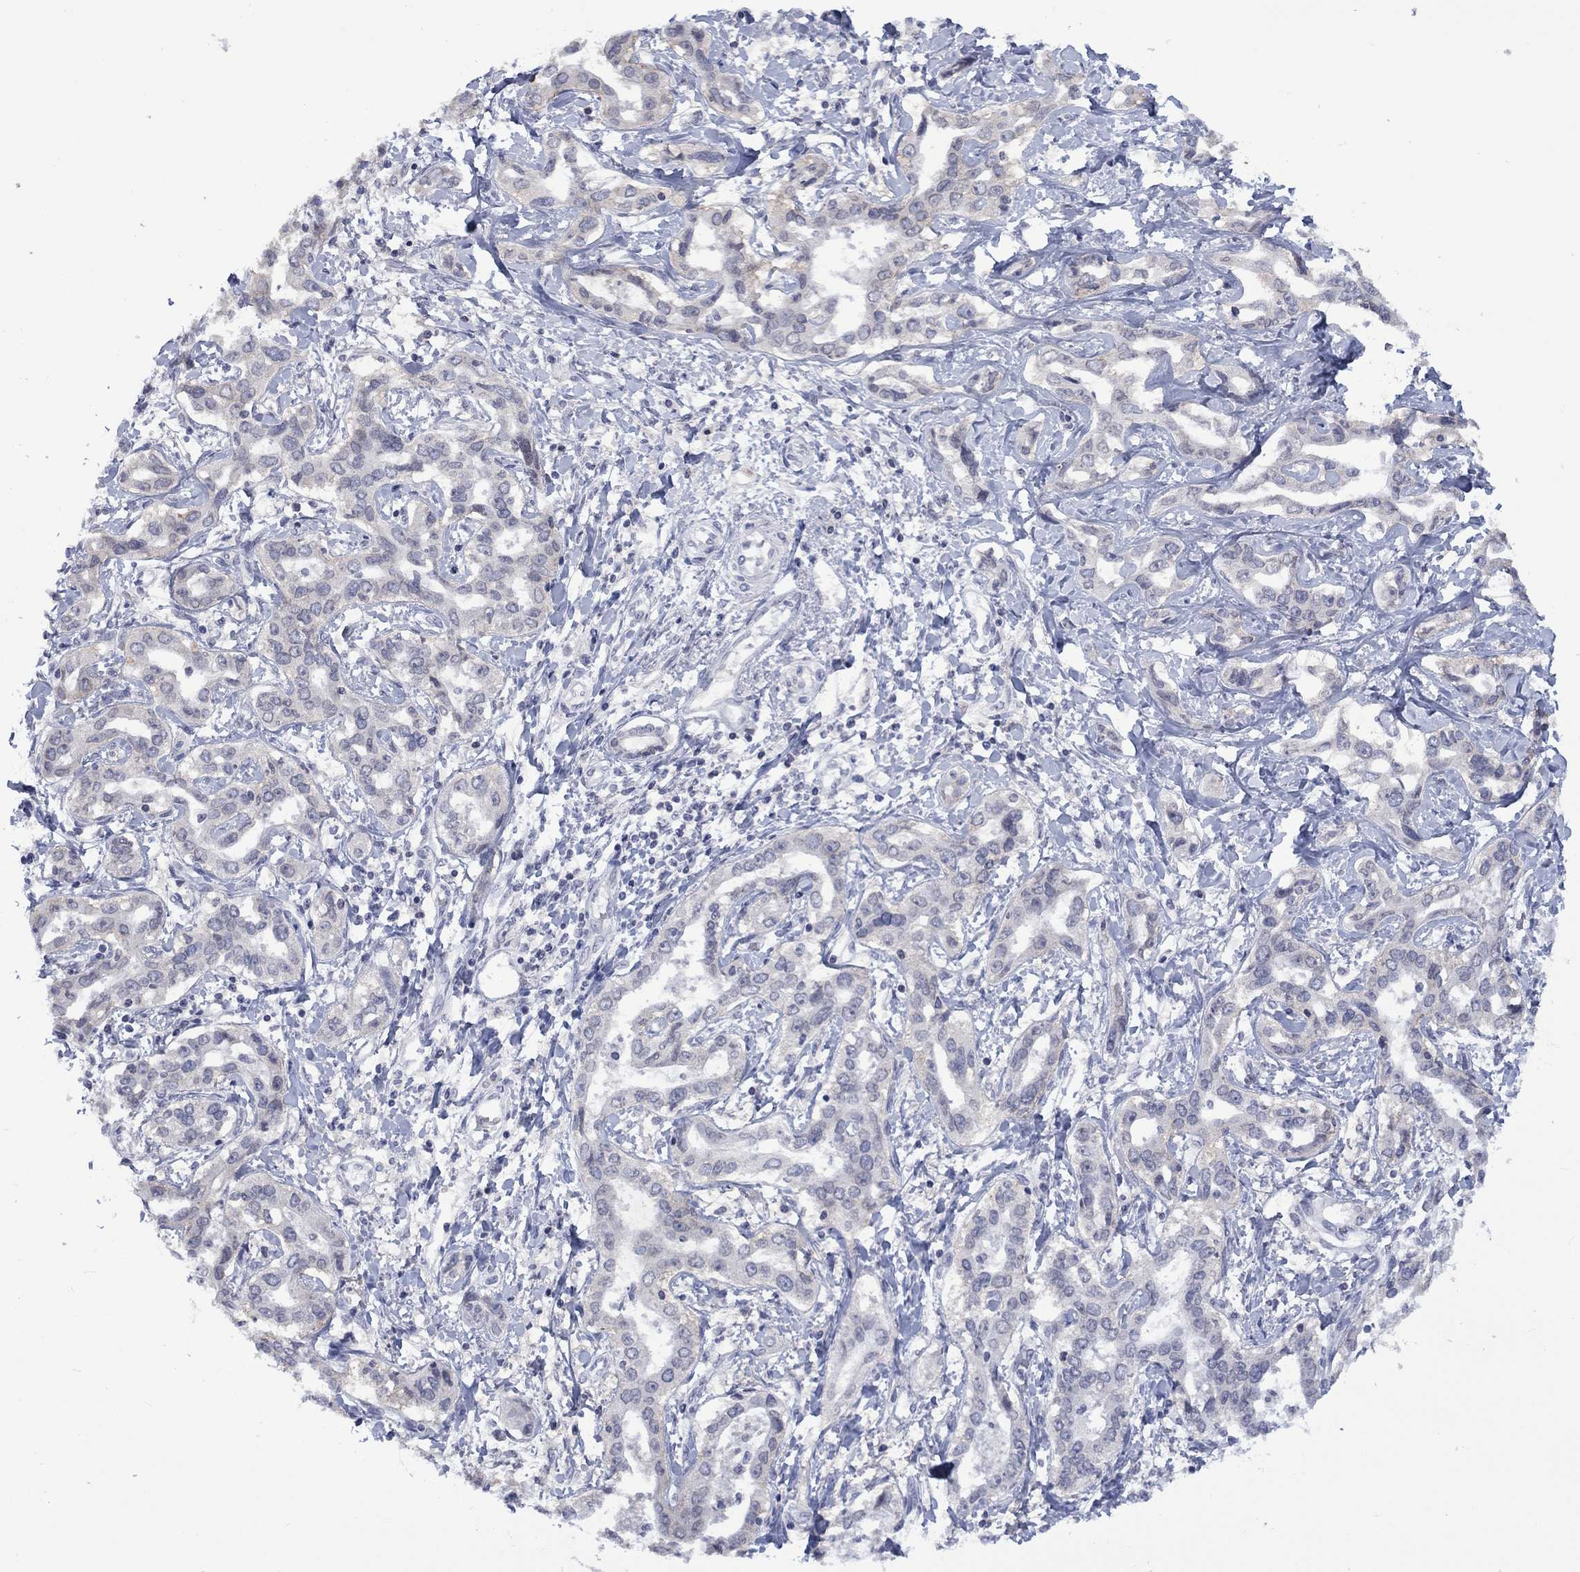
{"staining": {"intensity": "negative", "quantity": "none", "location": "none"}, "tissue": "liver cancer", "cell_type": "Tumor cells", "image_type": "cancer", "snomed": [{"axis": "morphology", "description": "Cholangiocarcinoma"}, {"axis": "topography", "description": "Liver"}], "caption": "High magnification brightfield microscopy of liver cancer stained with DAB (3,3'-diaminobenzidine) (brown) and counterstained with hematoxylin (blue): tumor cells show no significant positivity.", "gene": "NSMF", "patient": {"sex": "male", "age": 59}}